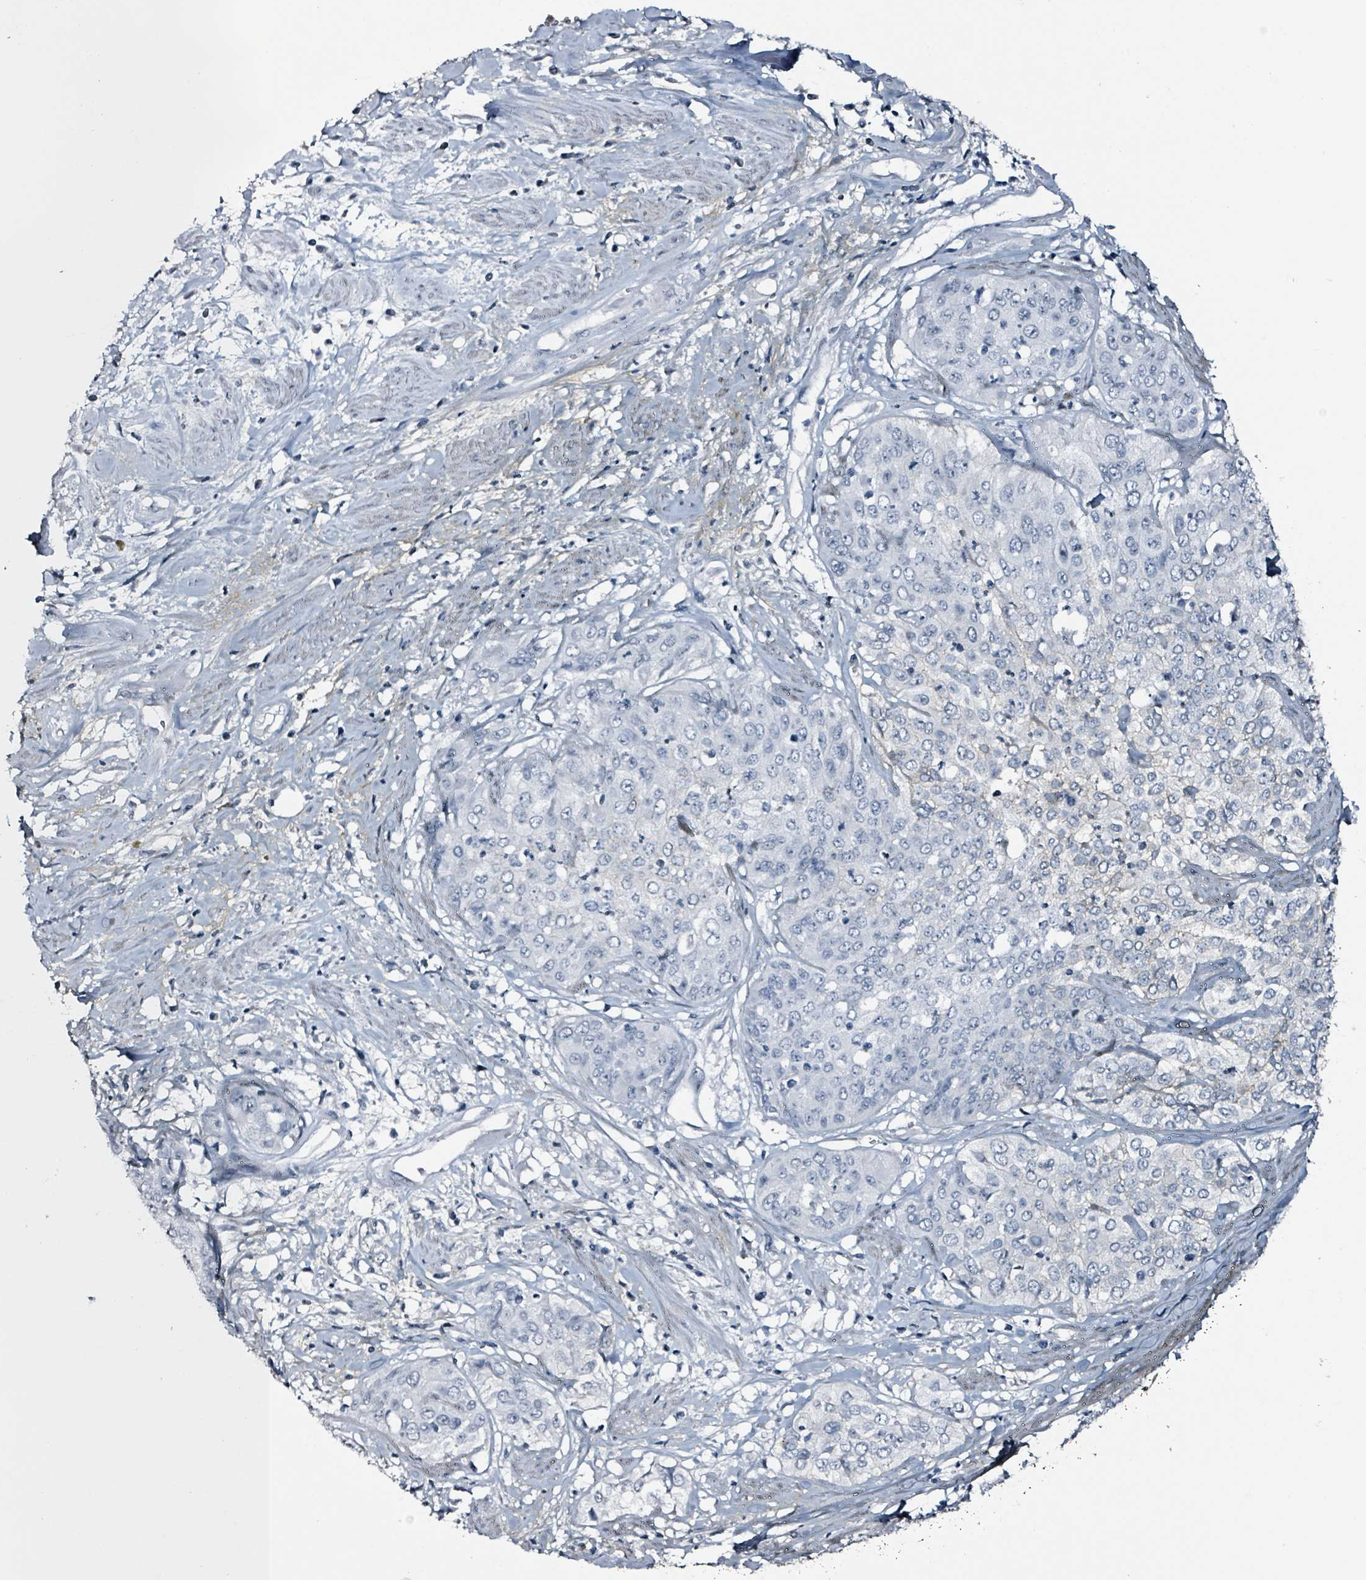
{"staining": {"intensity": "negative", "quantity": "none", "location": "none"}, "tissue": "cervical cancer", "cell_type": "Tumor cells", "image_type": "cancer", "snomed": [{"axis": "morphology", "description": "Squamous cell carcinoma, NOS"}, {"axis": "topography", "description": "Cervix"}], "caption": "The photomicrograph reveals no significant expression in tumor cells of squamous cell carcinoma (cervical). (DAB (3,3'-diaminobenzidine) immunohistochemistry, high magnification).", "gene": "CA9", "patient": {"sex": "female", "age": 31}}